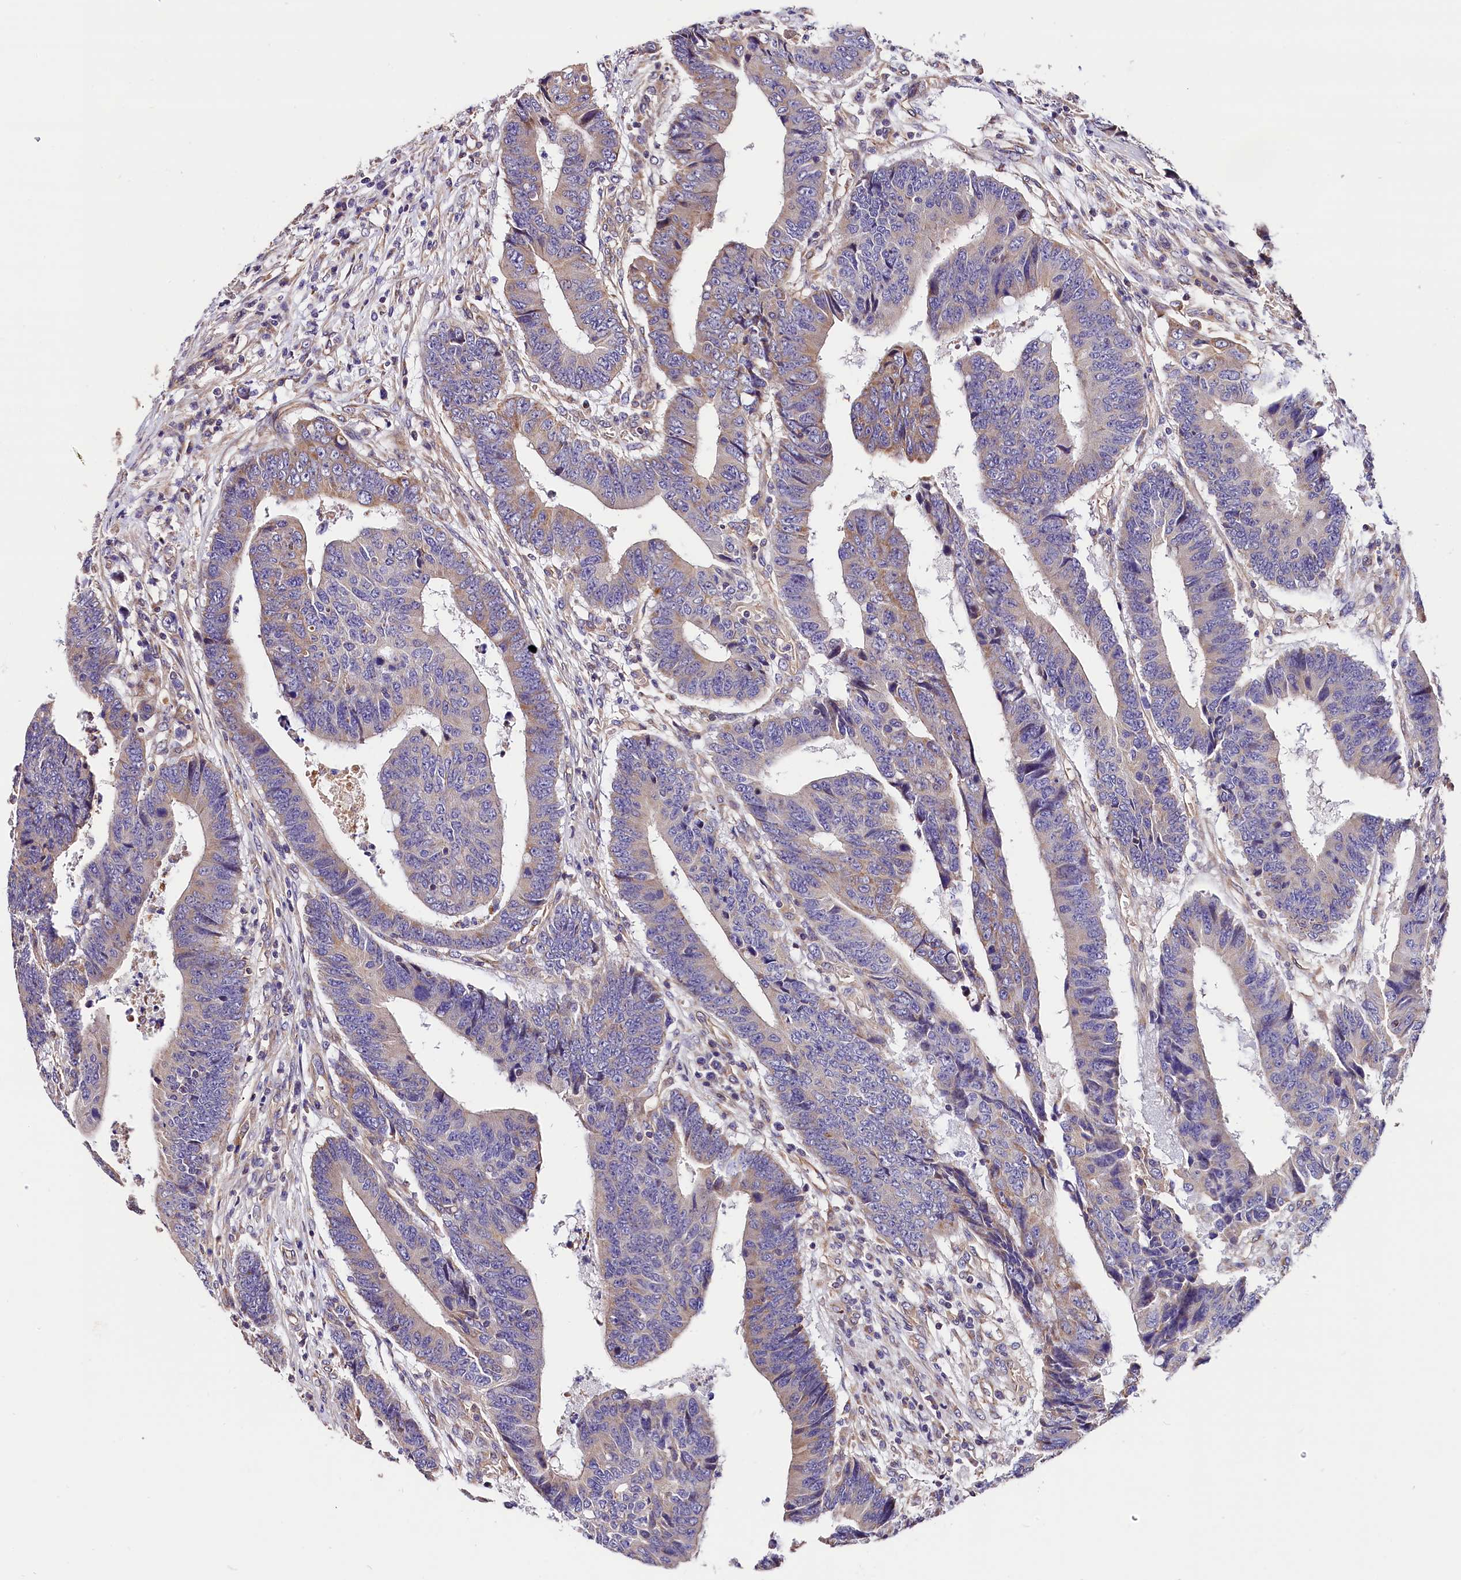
{"staining": {"intensity": "weak", "quantity": "25%-75%", "location": "cytoplasmic/membranous"}, "tissue": "colorectal cancer", "cell_type": "Tumor cells", "image_type": "cancer", "snomed": [{"axis": "morphology", "description": "Adenocarcinoma, NOS"}, {"axis": "topography", "description": "Rectum"}], "caption": "Protein expression analysis of human colorectal cancer reveals weak cytoplasmic/membranous staining in approximately 25%-75% of tumor cells. (Stains: DAB in brown, nuclei in blue, Microscopy: brightfield microscopy at high magnification).", "gene": "ACAA2", "patient": {"sex": "male", "age": 84}}